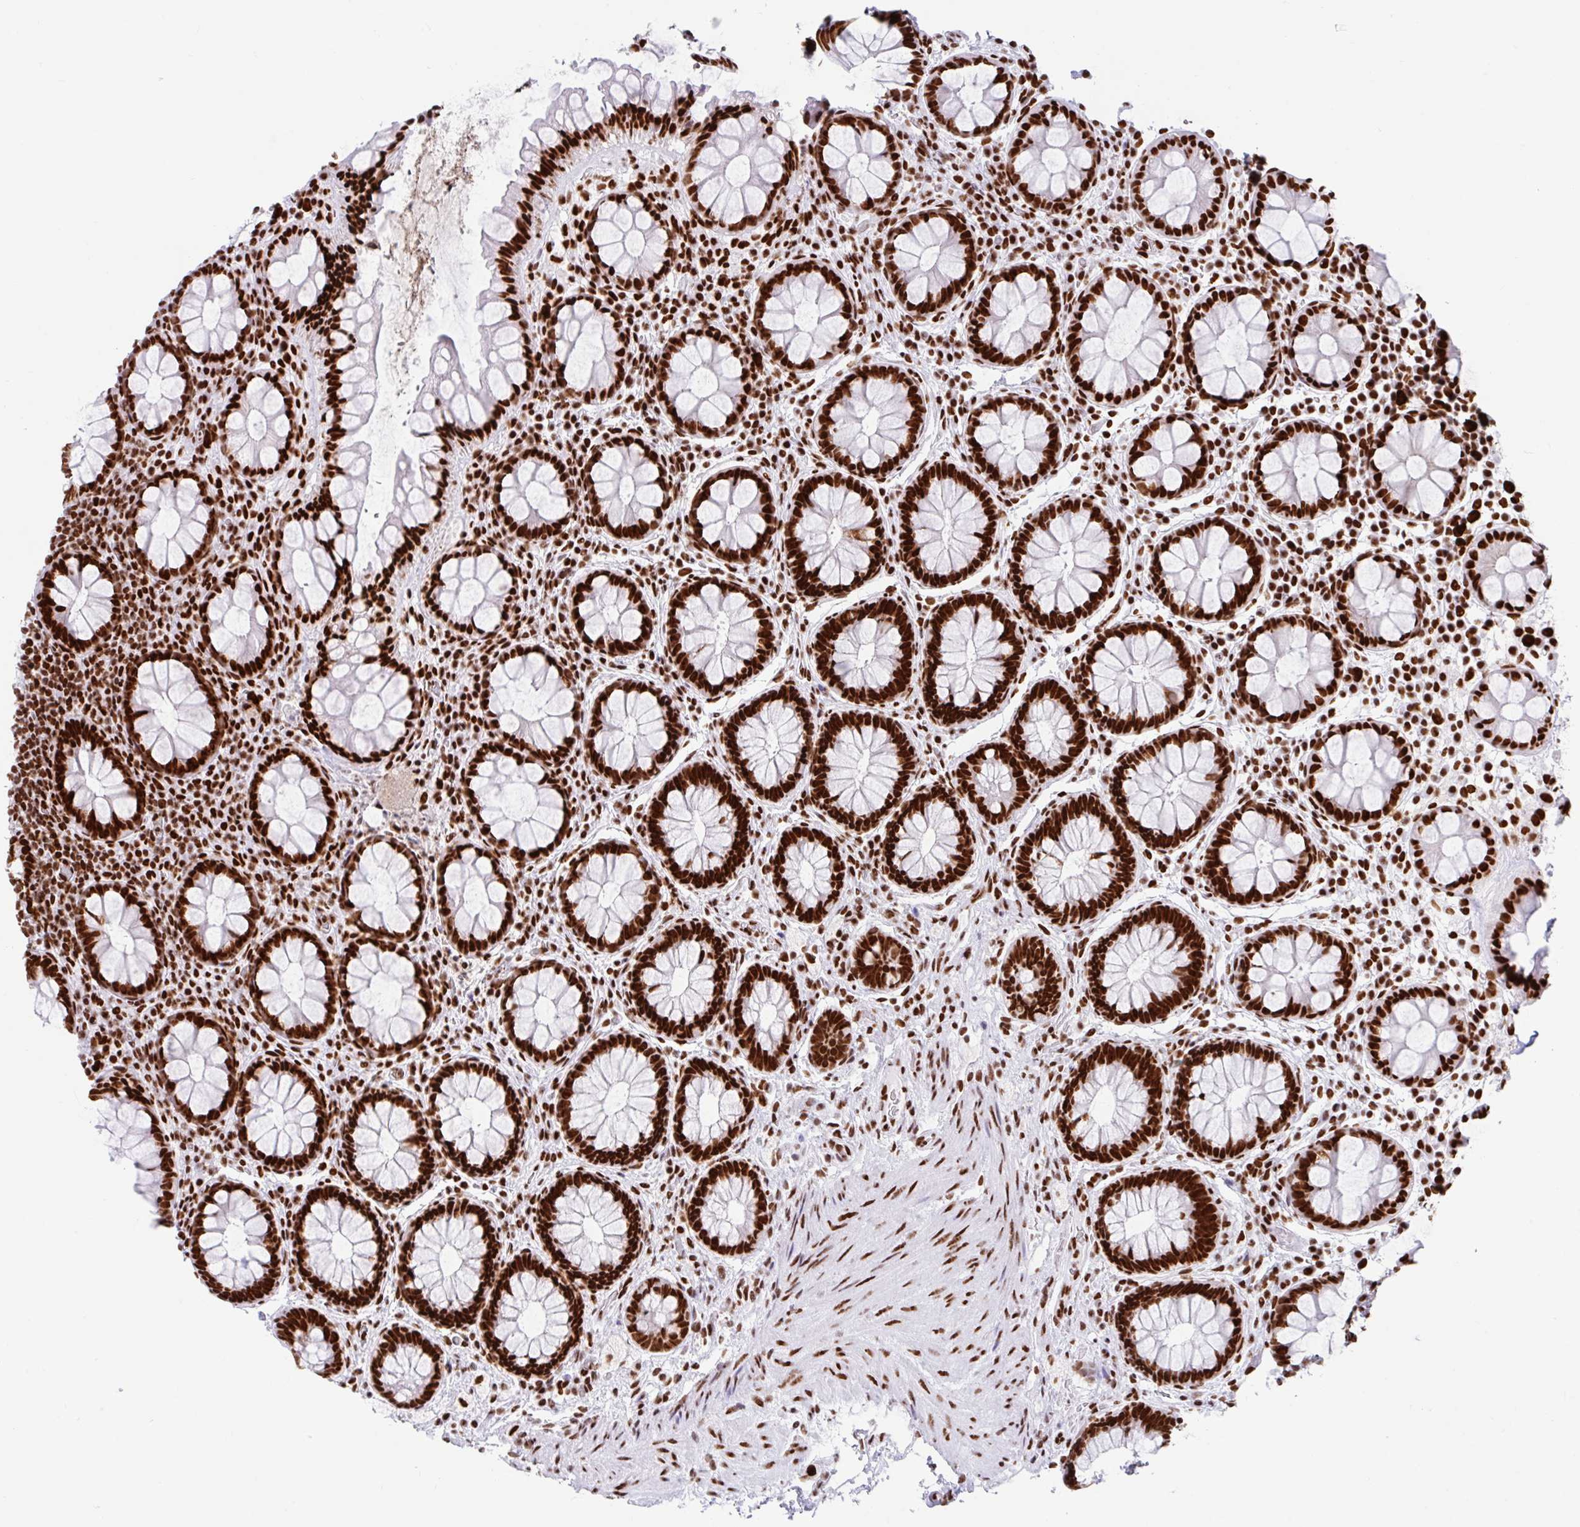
{"staining": {"intensity": "strong", "quantity": ">75%", "location": "nuclear"}, "tissue": "rectum", "cell_type": "Glandular cells", "image_type": "normal", "snomed": [{"axis": "morphology", "description": "Normal tissue, NOS"}, {"axis": "topography", "description": "Rectum"}], "caption": "Rectum stained for a protein (brown) displays strong nuclear positive staining in approximately >75% of glandular cells.", "gene": "KHDRBS1", "patient": {"sex": "female", "age": 69}}